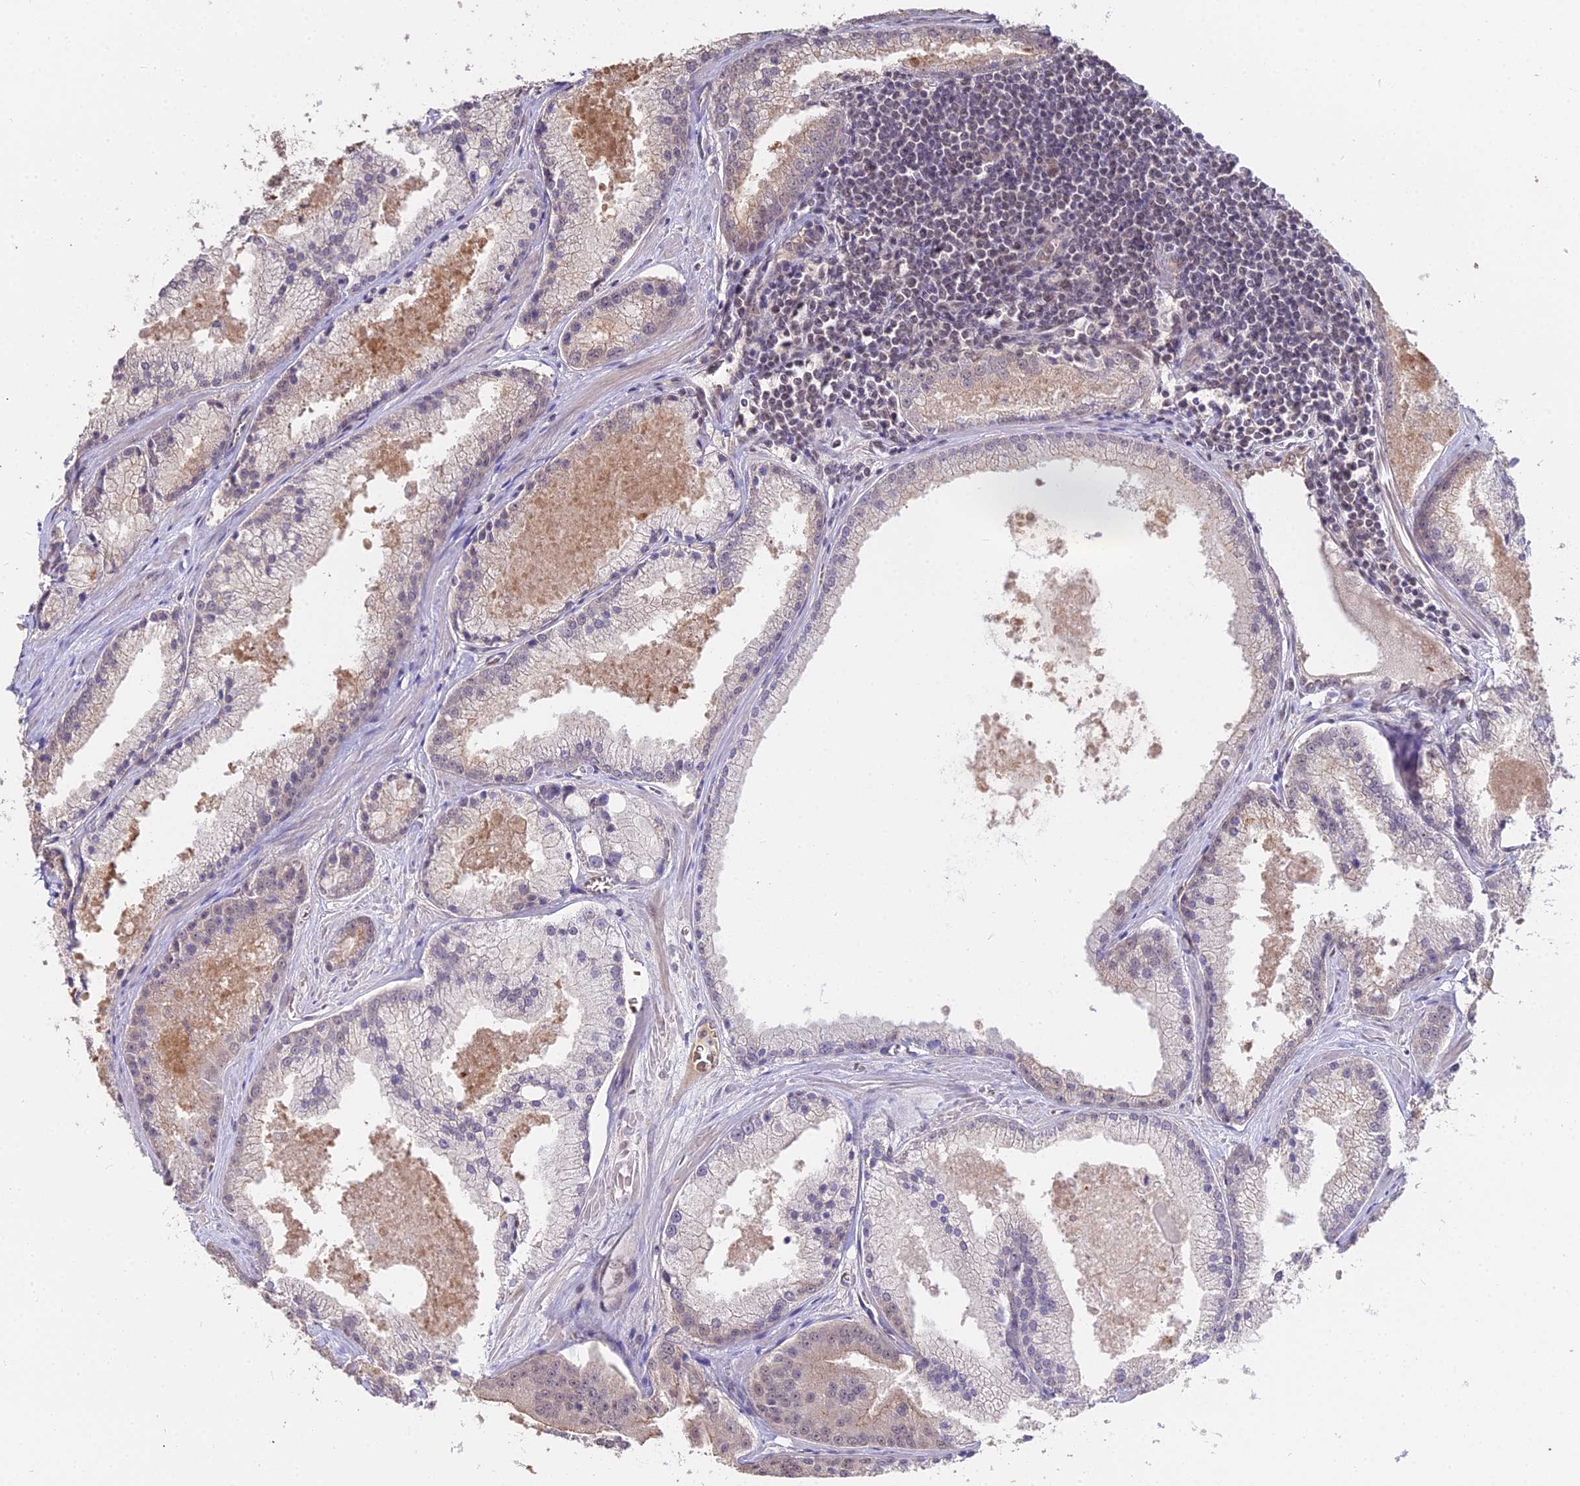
{"staining": {"intensity": "negative", "quantity": "none", "location": "none"}, "tissue": "prostate cancer", "cell_type": "Tumor cells", "image_type": "cancer", "snomed": [{"axis": "morphology", "description": "Adenocarcinoma, High grade"}, {"axis": "topography", "description": "Prostate"}], "caption": "Immunohistochemistry (IHC) micrograph of prostate high-grade adenocarcinoma stained for a protein (brown), which demonstrates no staining in tumor cells.", "gene": "ZDBF2", "patient": {"sex": "male", "age": 61}}